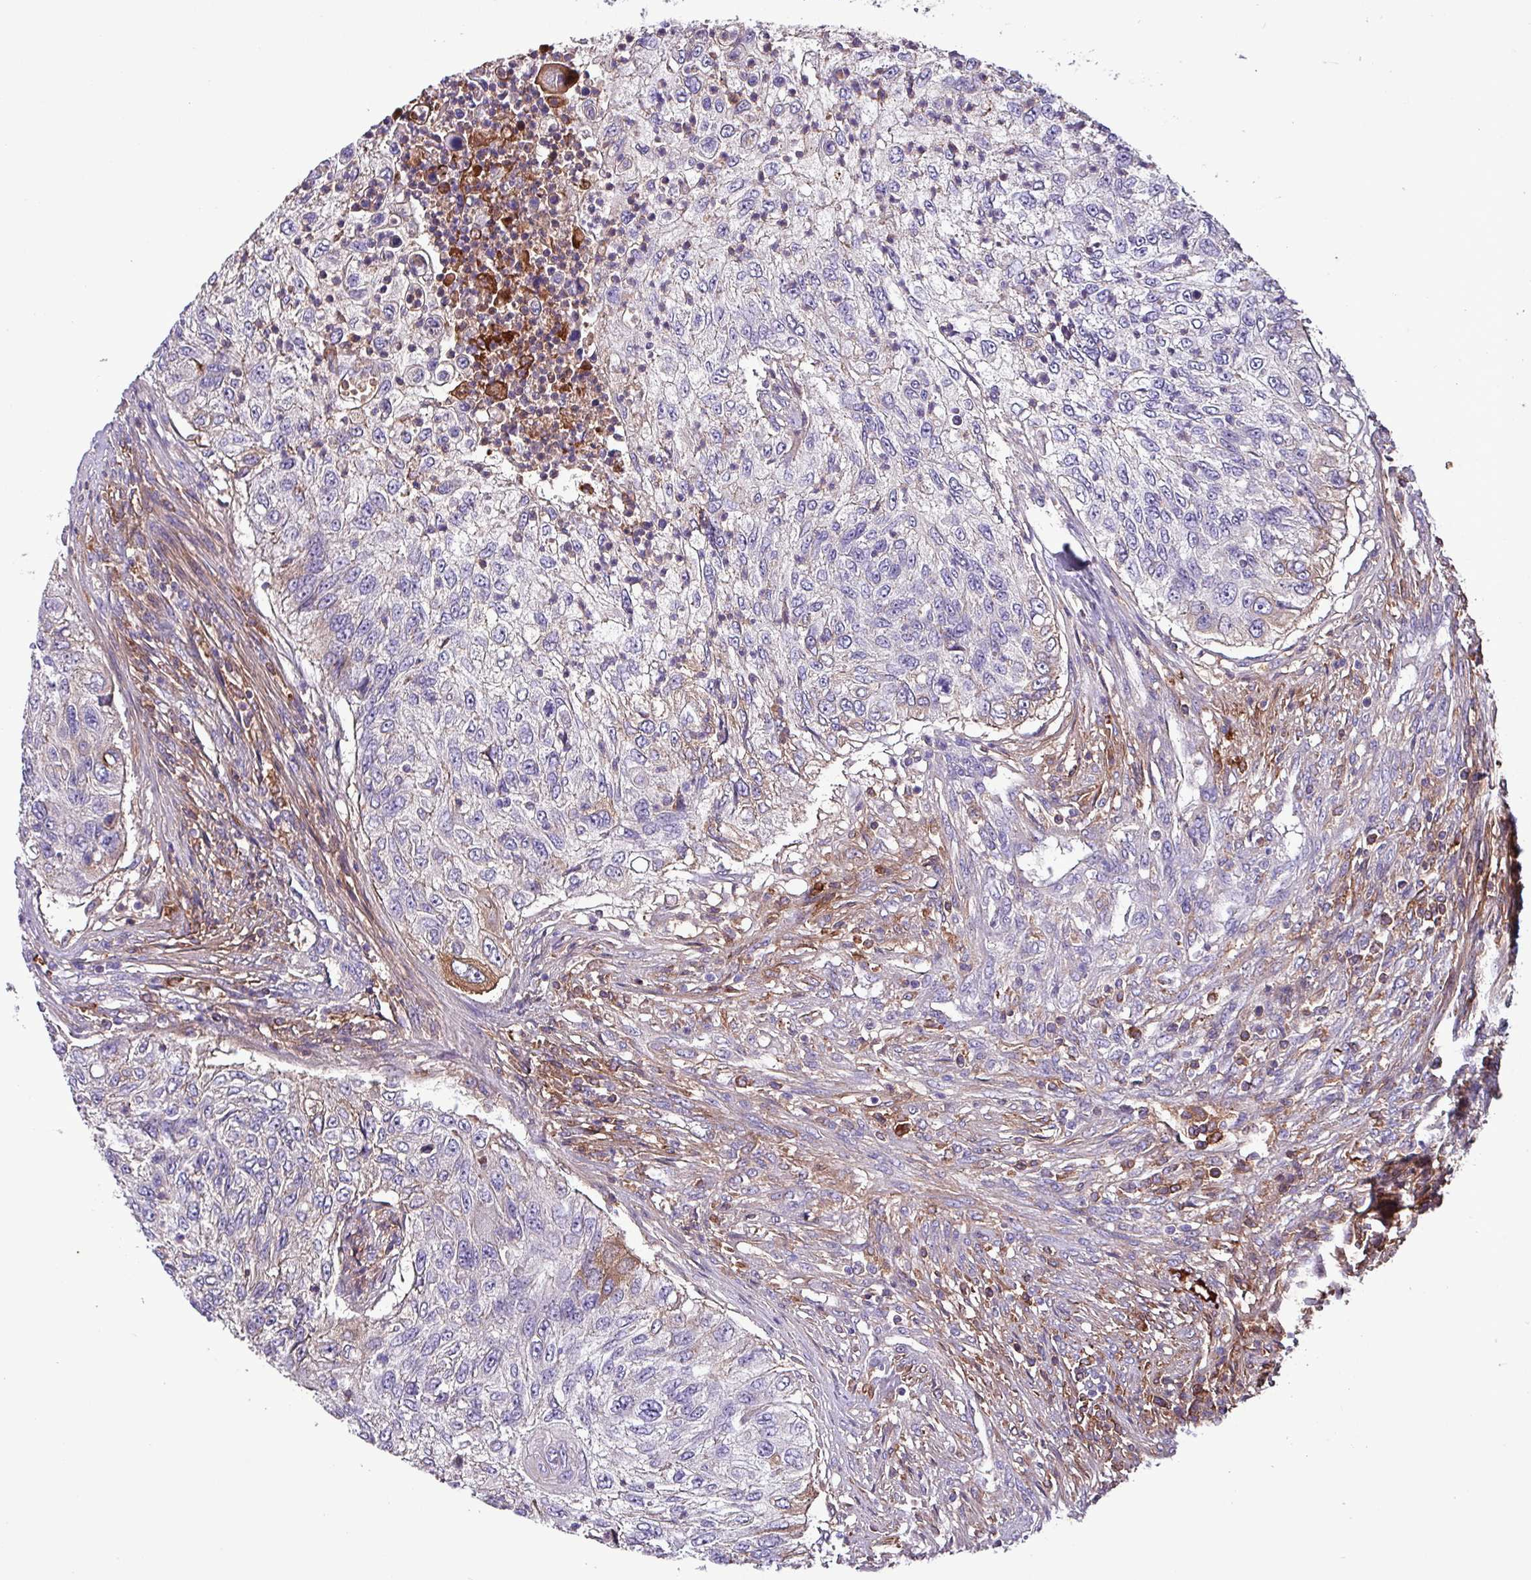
{"staining": {"intensity": "weak", "quantity": "<25%", "location": "cytoplasmic/membranous"}, "tissue": "urothelial cancer", "cell_type": "Tumor cells", "image_type": "cancer", "snomed": [{"axis": "morphology", "description": "Urothelial carcinoma, High grade"}, {"axis": "topography", "description": "Urinary bladder"}], "caption": "Immunohistochemical staining of human urothelial carcinoma (high-grade) demonstrates no significant expression in tumor cells.", "gene": "HP", "patient": {"sex": "female", "age": 60}}